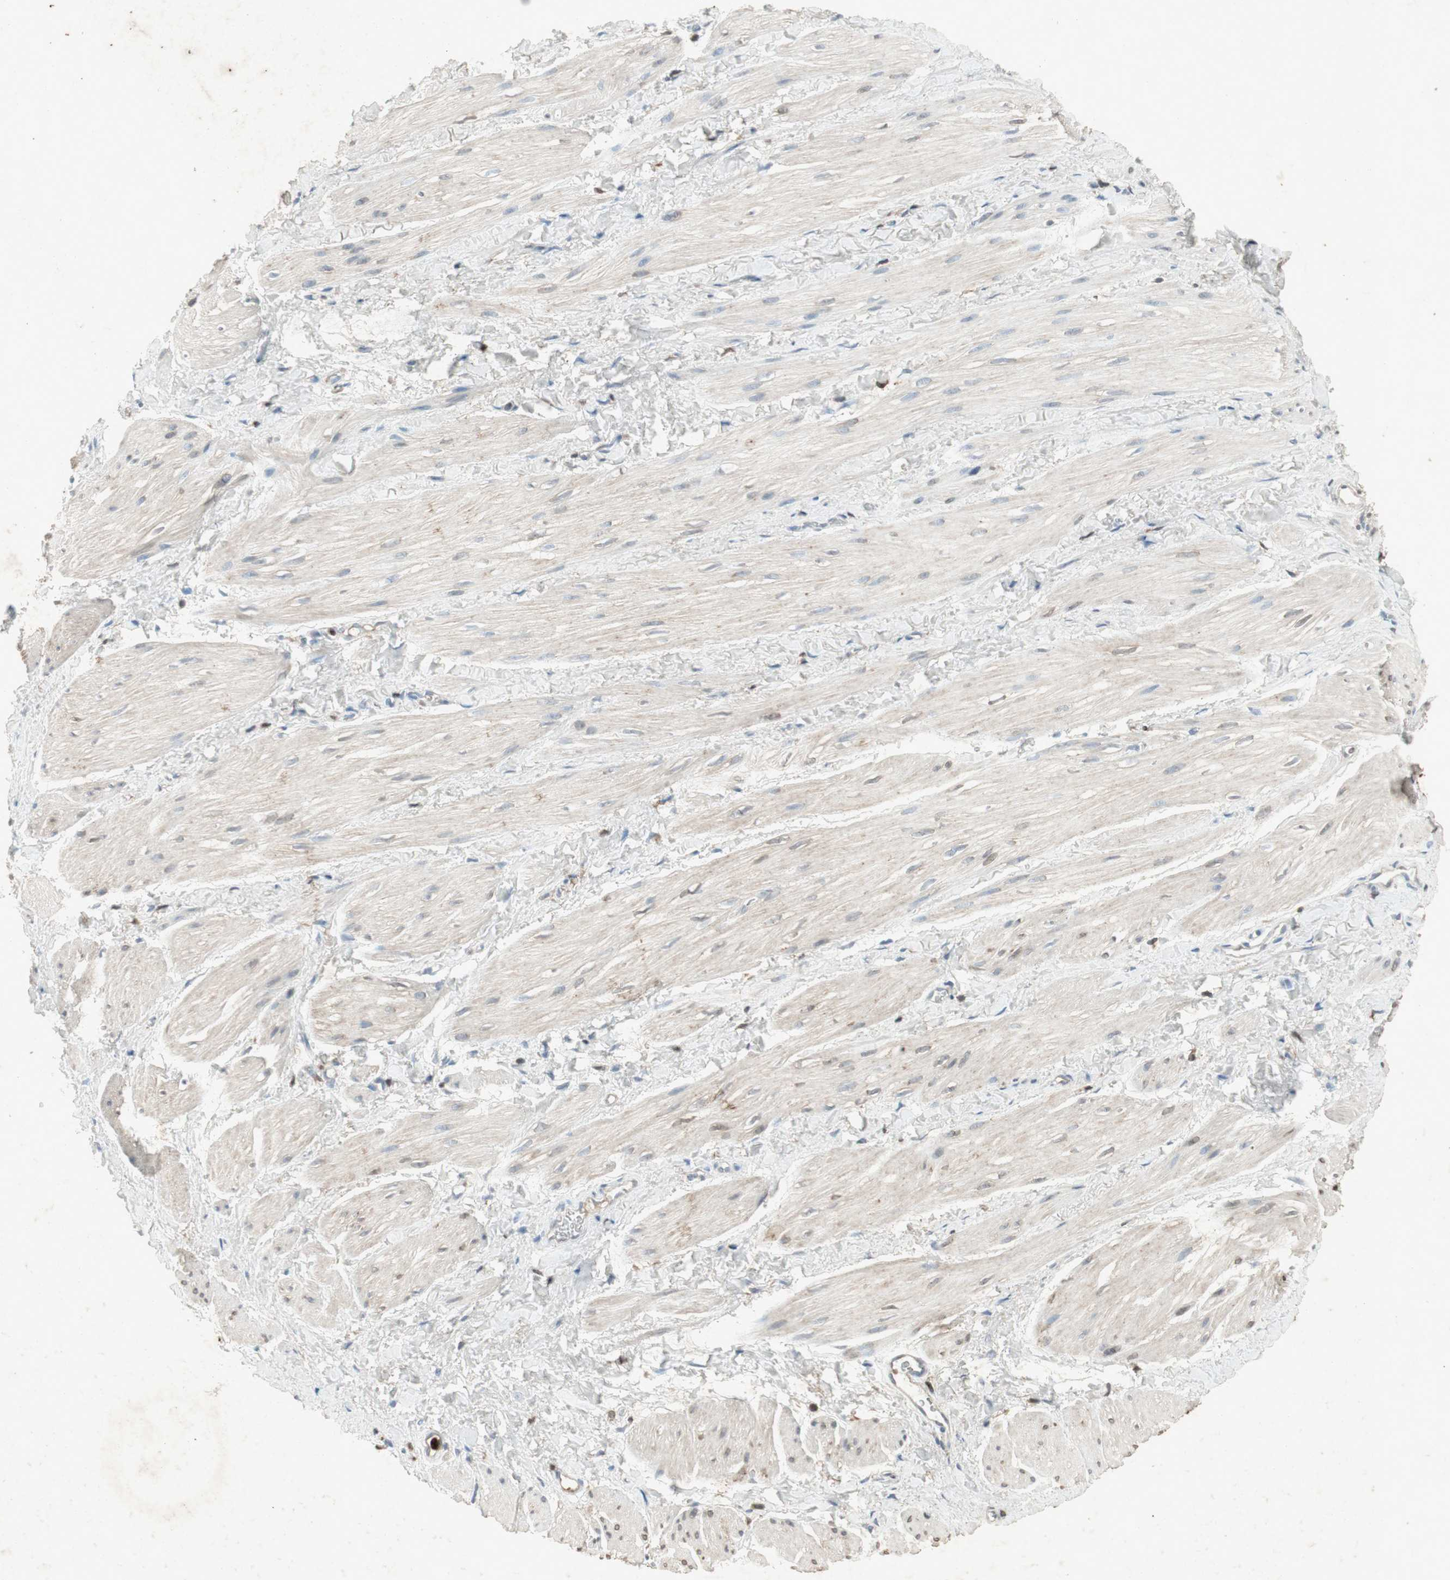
{"staining": {"intensity": "negative", "quantity": "none", "location": "none"}, "tissue": "smooth muscle", "cell_type": "Smooth muscle cells", "image_type": "normal", "snomed": [{"axis": "morphology", "description": "Normal tissue, NOS"}, {"axis": "topography", "description": "Smooth muscle"}], "caption": "Smooth muscle cells show no significant positivity in unremarkable smooth muscle. (DAB (3,3'-diaminobenzidine) immunohistochemistry visualized using brightfield microscopy, high magnification).", "gene": "TYROBP", "patient": {"sex": "male", "age": 16}}